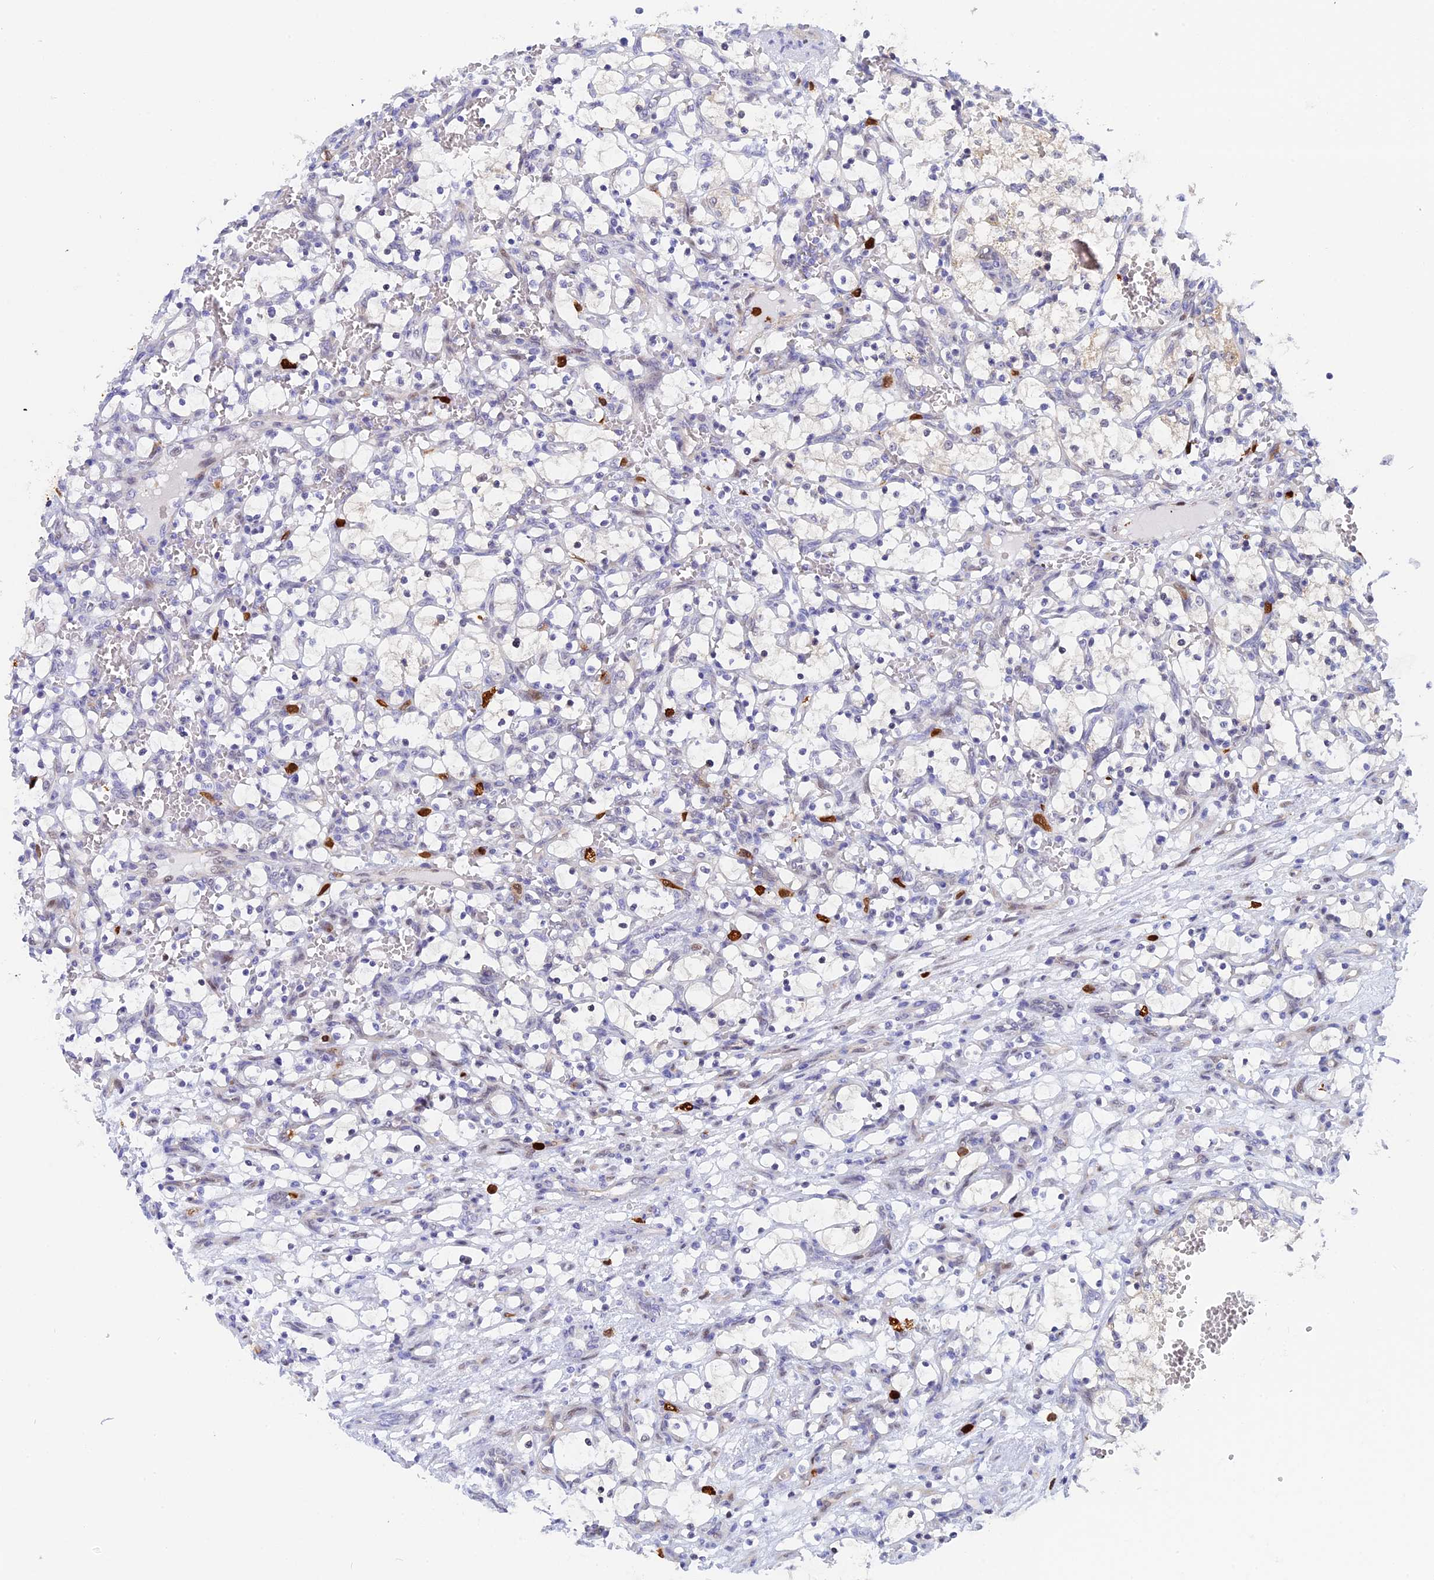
{"staining": {"intensity": "negative", "quantity": "none", "location": "none"}, "tissue": "renal cancer", "cell_type": "Tumor cells", "image_type": "cancer", "snomed": [{"axis": "morphology", "description": "Adenocarcinoma, NOS"}, {"axis": "topography", "description": "Kidney"}], "caption": "A high-resolution photomicrograph shows immunohistochemistry (IHC) staining of renal adenocarcinoma, which exhibits no significant expression in tumor cells. (DAB (3,3'-diaminobenzidine) IHC visualized using brightfield microscopy, high magnification).", "gene": "SLC26A1", "patient": {"sex": "female", "age": 69}}